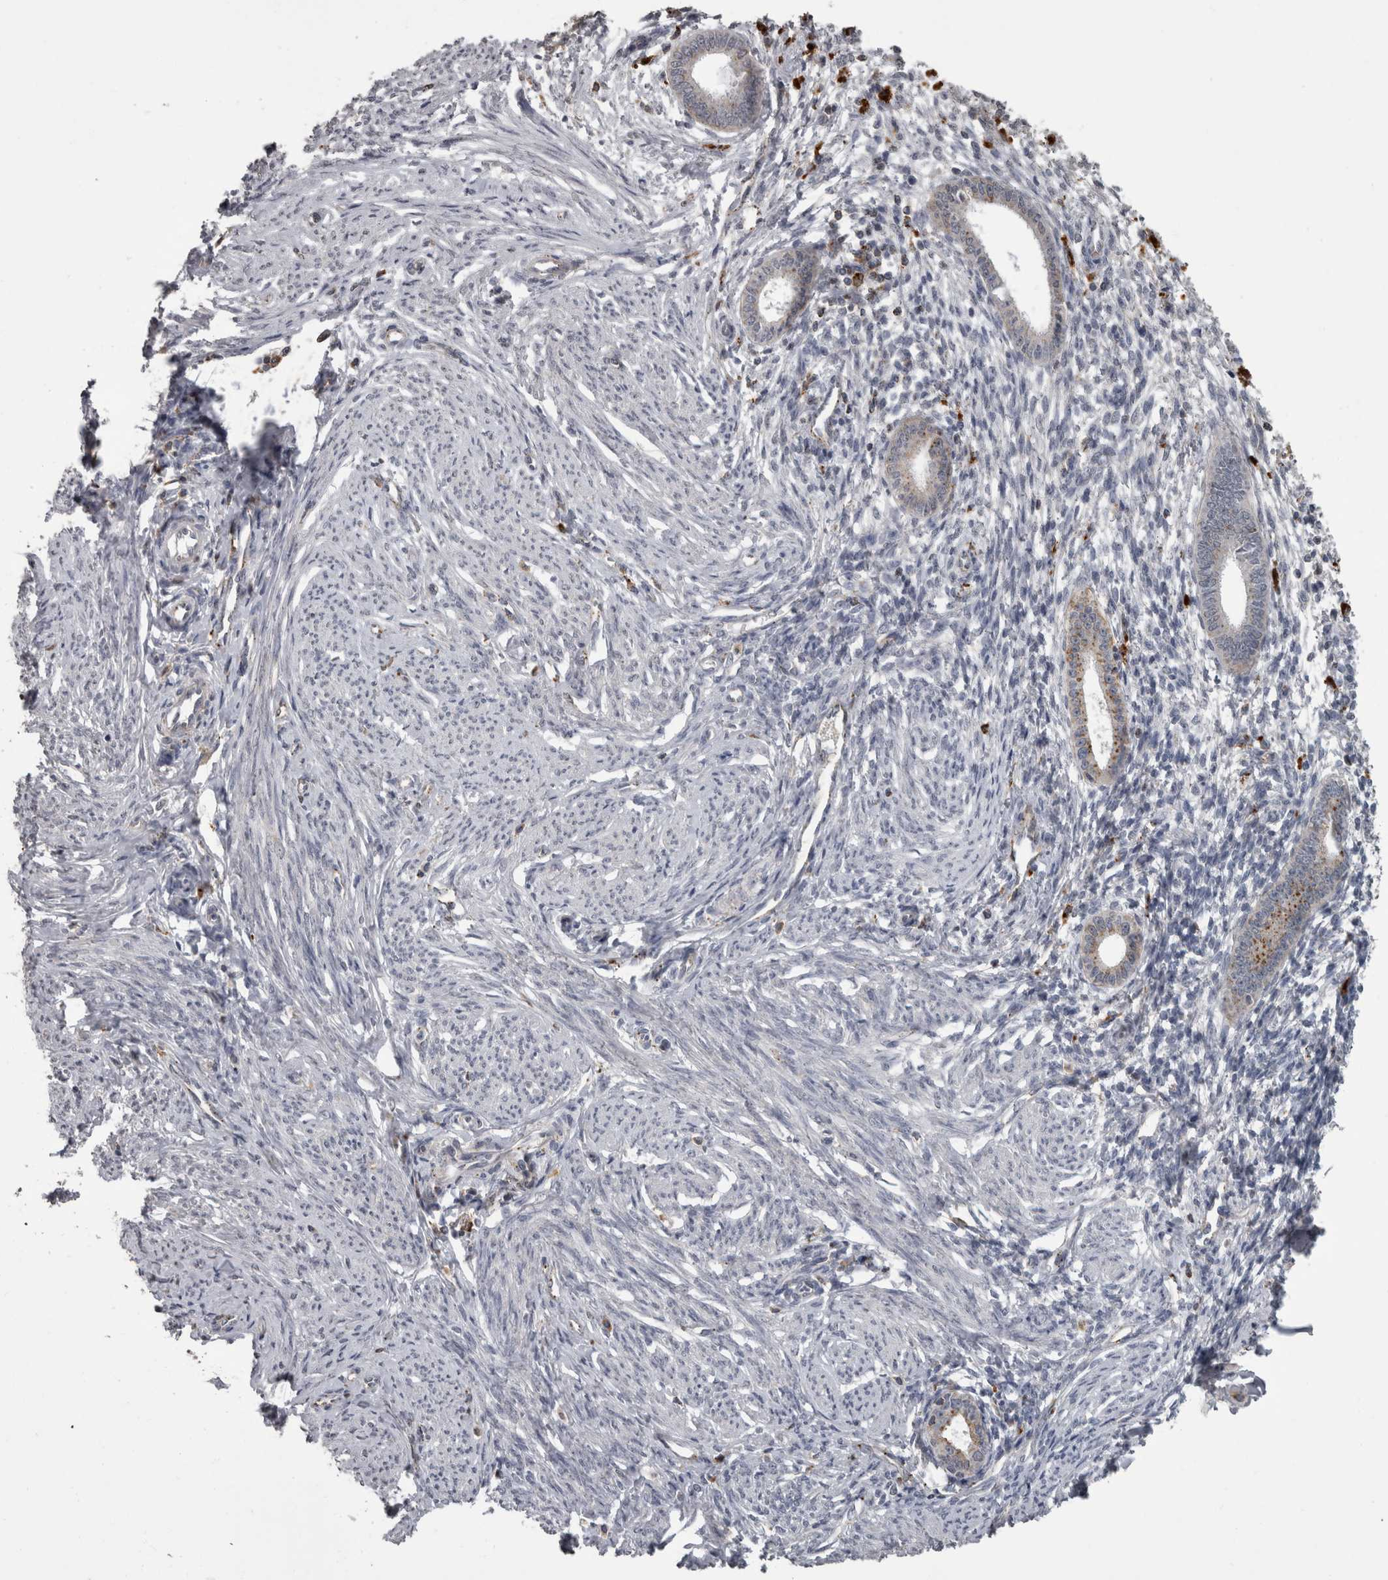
{"staining": {"intensity": "negative", "quantity": "none", "location": "none"}, "tissue": "endometrium", "cell_type": "Cells in endometrial stroma", "image_type": "normal", "snomed": [{"axis": "morphology", "description": "Normal tissue, NOS"}, {"axis": "topography", "description": "Endometrium"}], "caption": "The image reveals no staining of cells in endometrial stroma in benign endometrium.", "gene": "NAAA", "patient": {"sex": "female", "age": 56}}